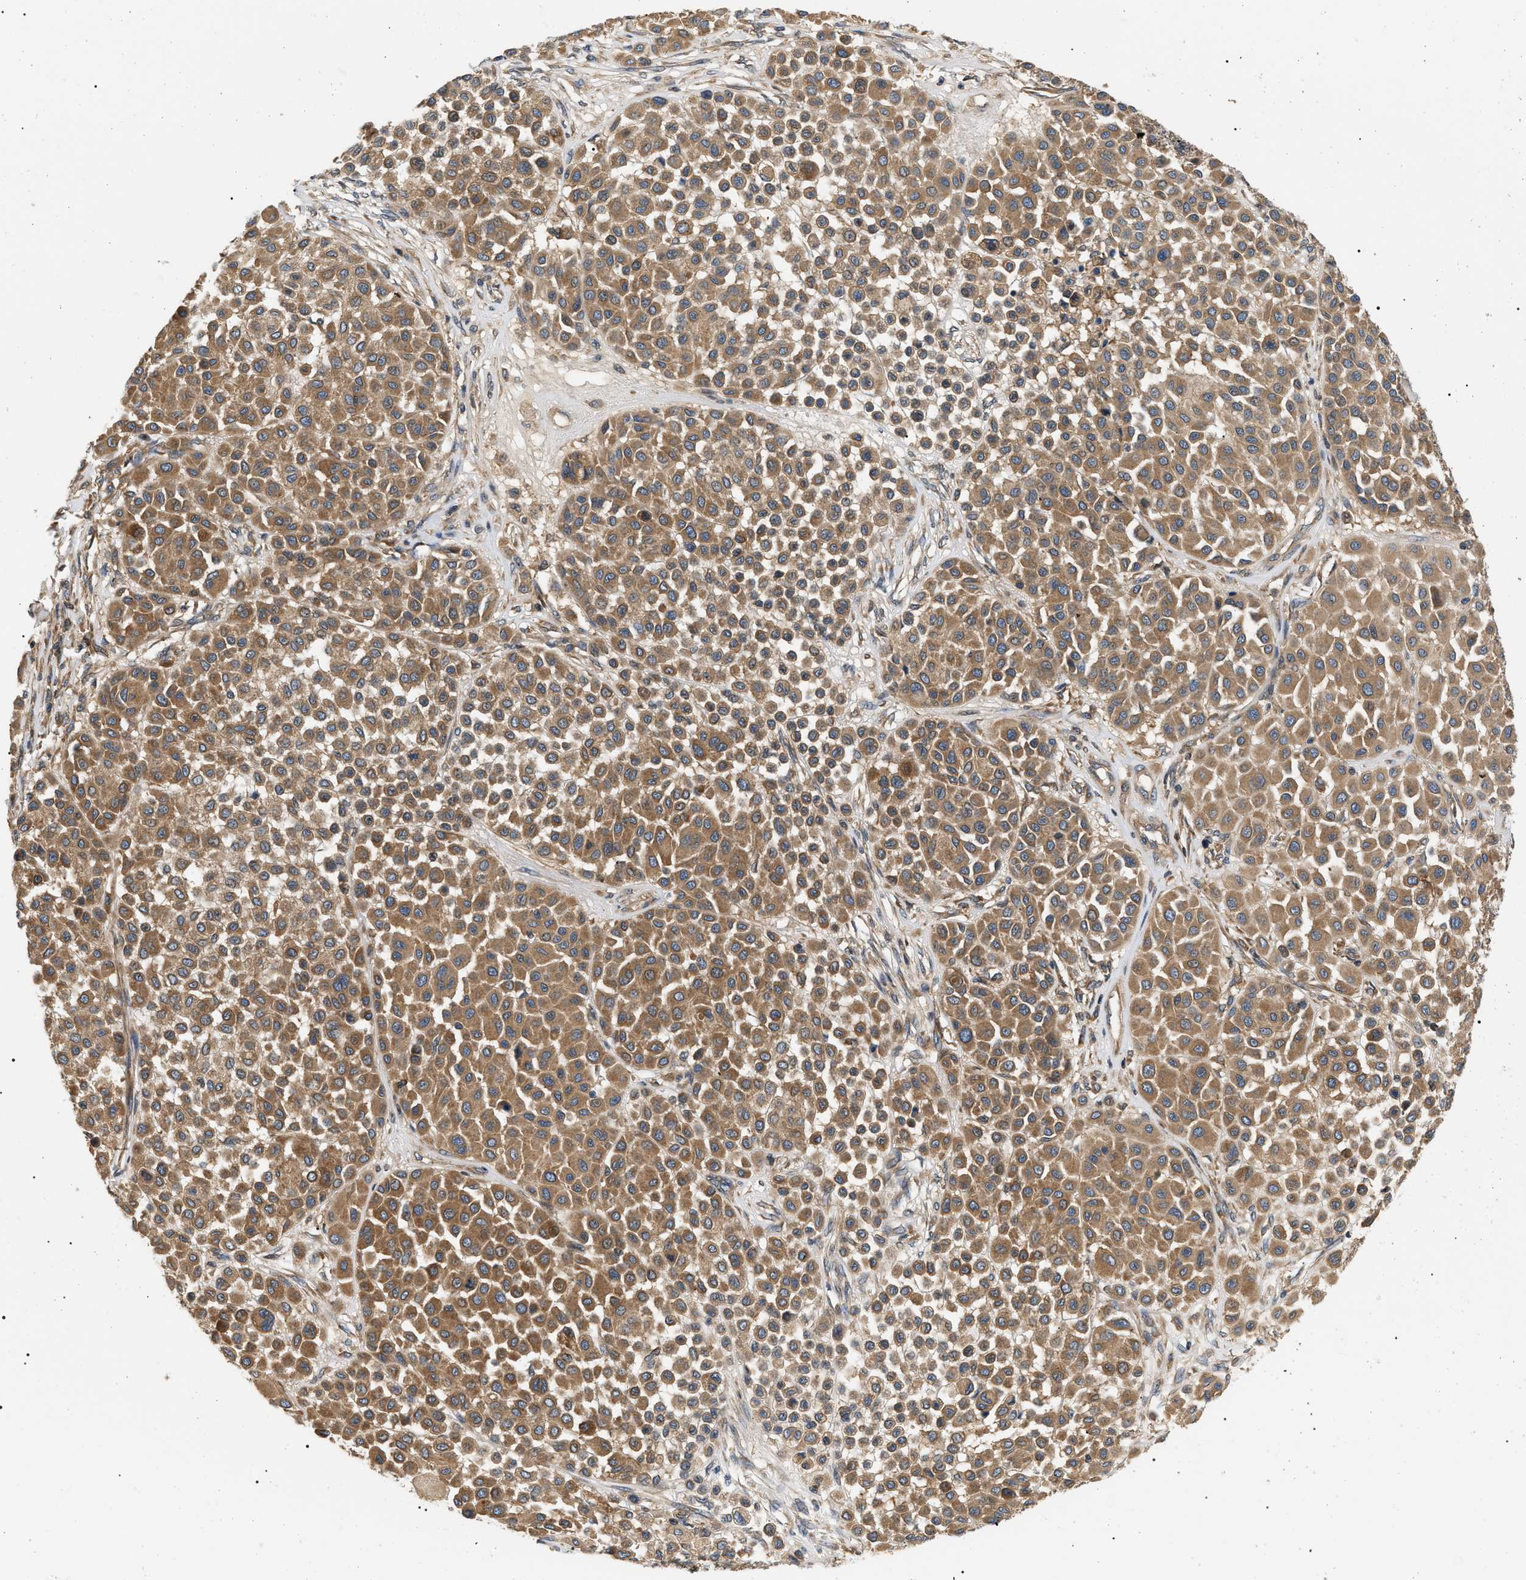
{"staining": {"intensity": "moderate", "quantity": ">75%", "location": "cytoplasmic/membranous"}, "tissue": "melanoma", "cell_type": "Tumor cells", "image_type": "cancer", "snomed": [{"axis": "morphology", "description": "Malignant melanoma, Metastatic site"}, {"axis": "topography", "description": "Soft tissue"}], "caption": "Immunohistochemistry of melanoma exhibits medium levels of moderate cytoplasmic/membranous positivity in about >75% of tumor cells. Nuclei are stained in blue.", "gene": "PPM1B", "patient": {"sex": "male", "age": 41}}